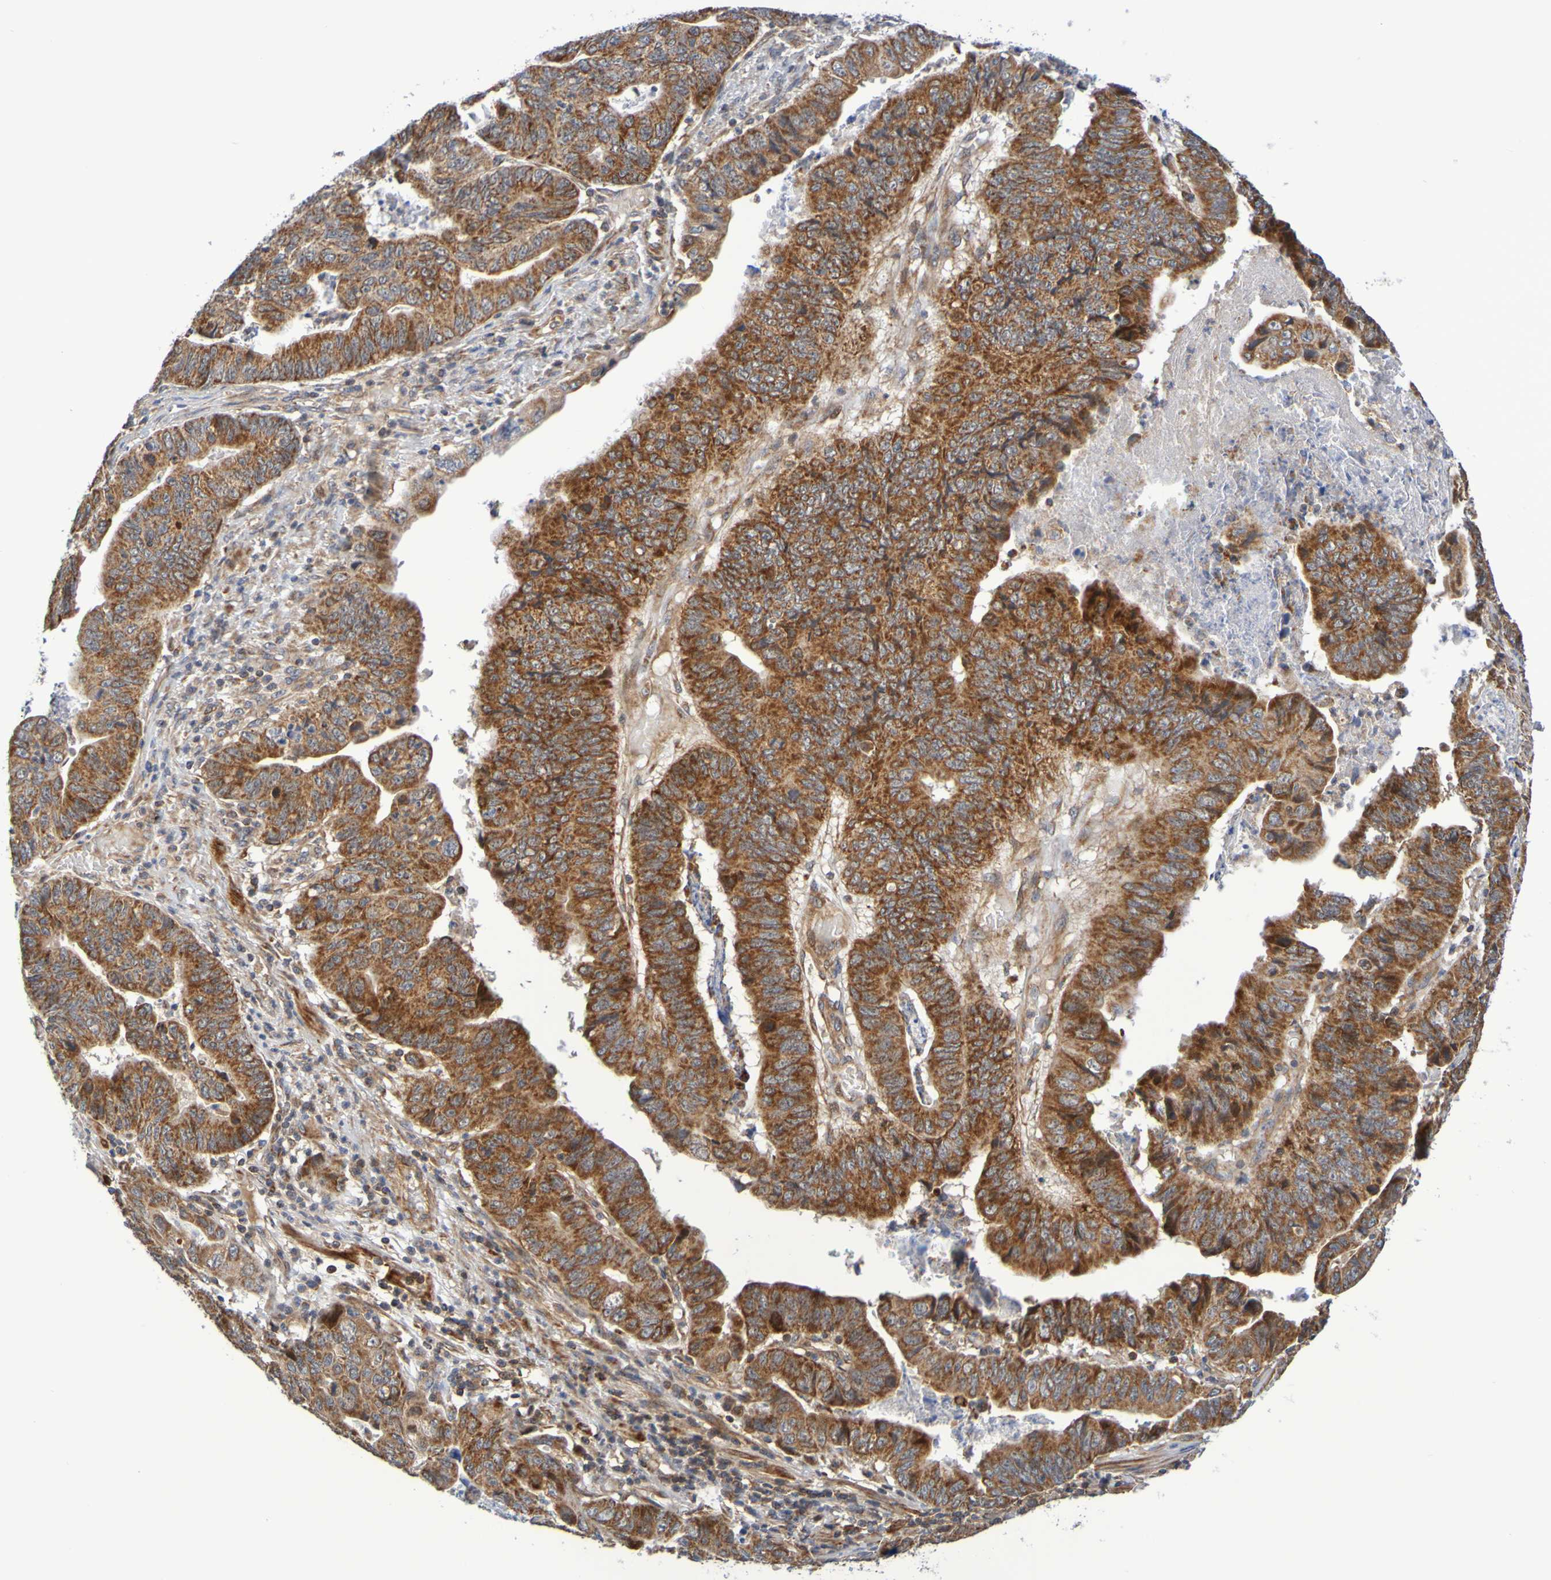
{"staining": {"intensity": "strong", "quantity": ">75%", "location": "cytoplasmic/membranous"}, "tissue": "stomach cancer", "cell_type": "Tumor cells", "image_type": "cancer", "snomed": [{"axis": "morphology", "description": "Adenocarcinoma, NOS"}, {"axis": "topography", "description": "Stomach, lower"}], "caption": "DAB (3,3'-diaminobenzidine) immunohistochemical staining of human stomach adenocarcinoma displays strong cytoplasmic/membranous protein expression in about >75% of tumor cells.", "gene": "CCDC51", "patient": {"sex": "male", "age": 77}}